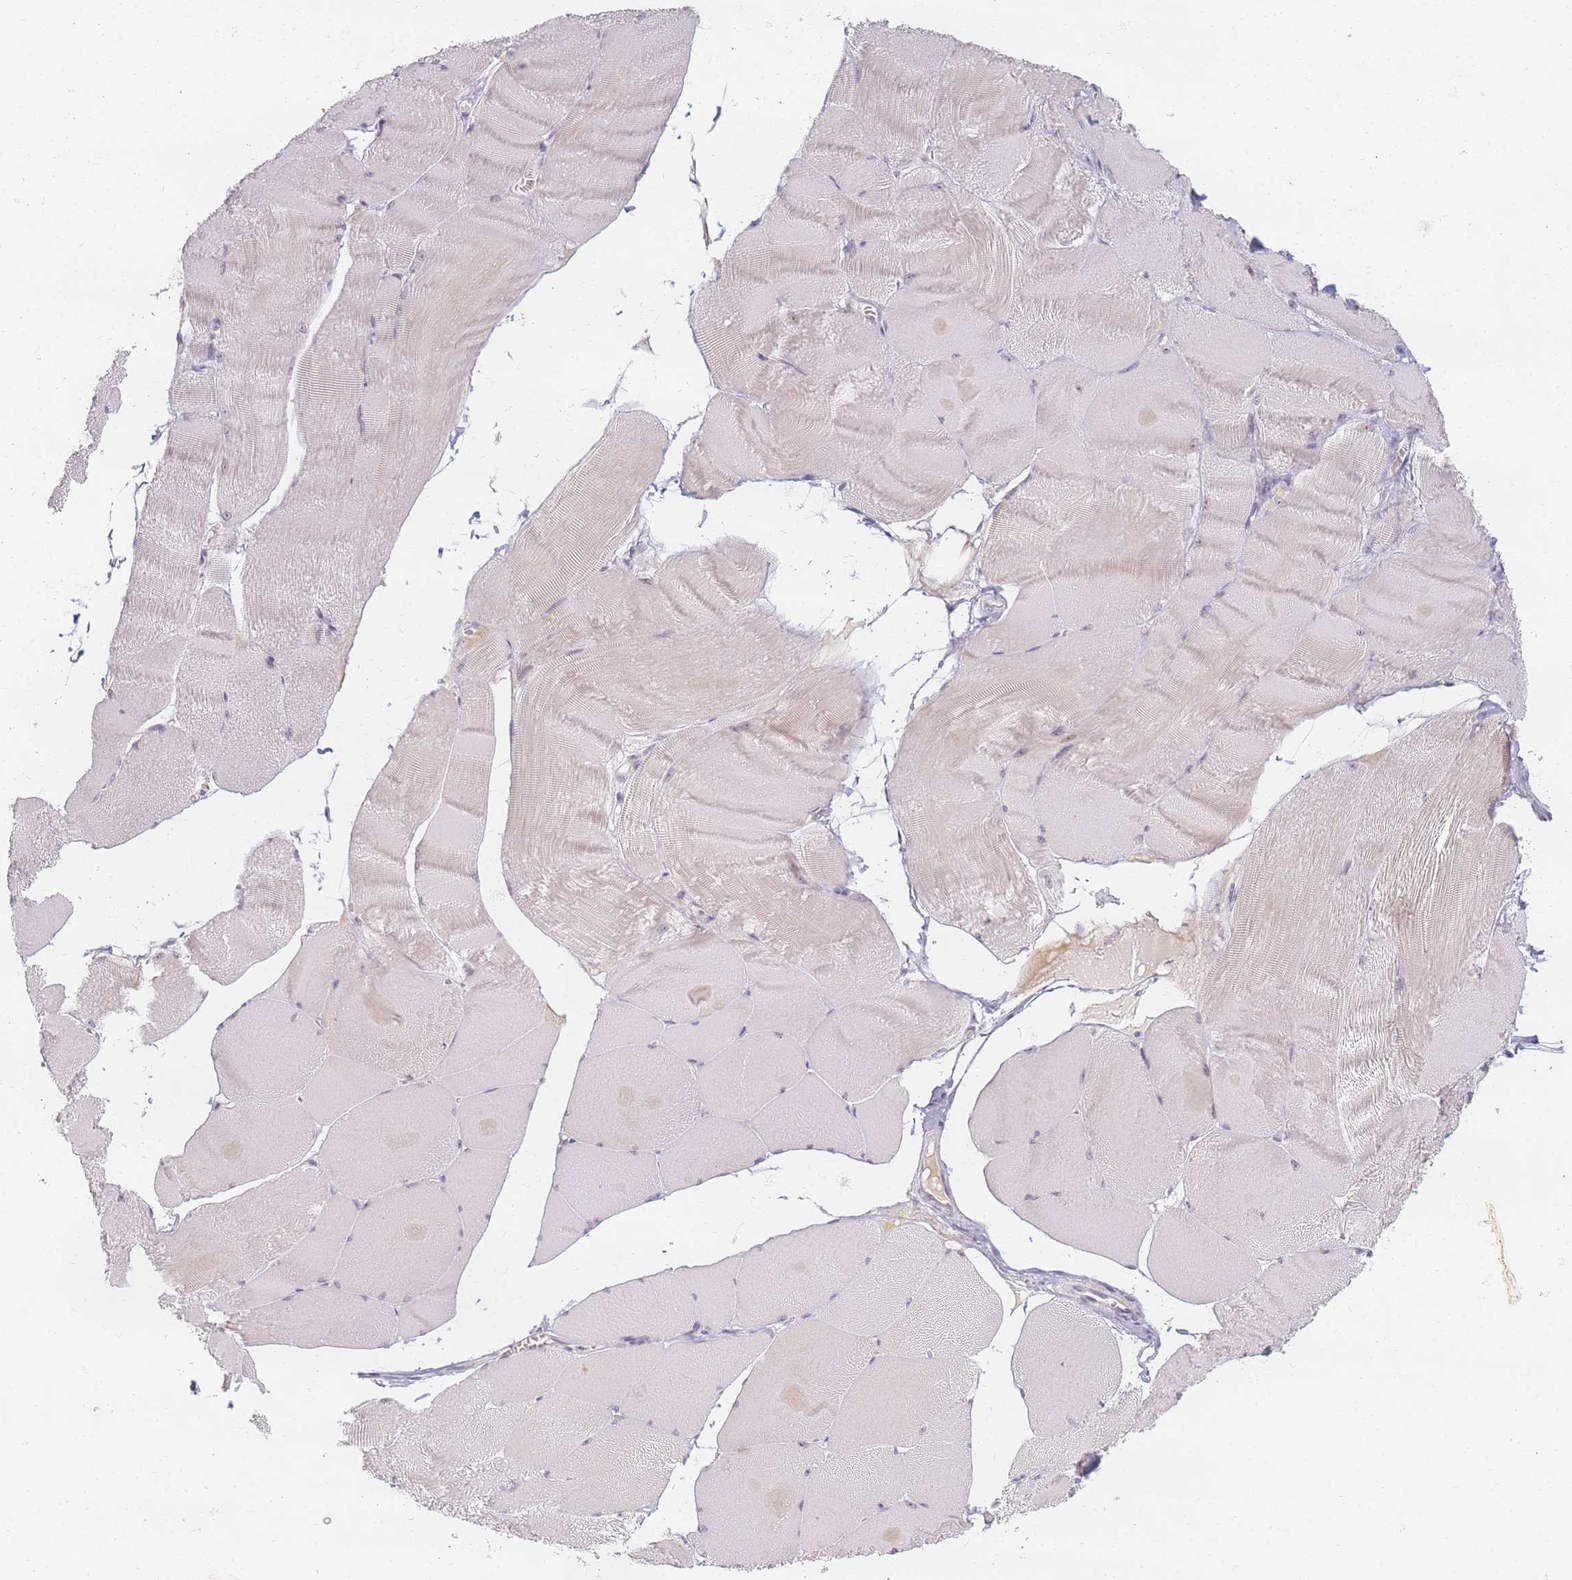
{"staining": {"intensity": "negative", "quantity": "none", "location": "none"}, "tissue": "skeletal muscle", "cell_type": "Myocytes", "image_type": "normal", "snomed": [{"axis": "morphology", "description": "Normal tissue, NOS"}, {"axis": "morphology", "description": "Basal cell carcinoma"}, {"axis": "topography", "description": "Skeletal muscle"}], "caption": "IHC of benign human skeletal muscle shows no positivity in myocytes.", "gene": "SLC38A9", "patient": {"sex": "female", "age": 64}}